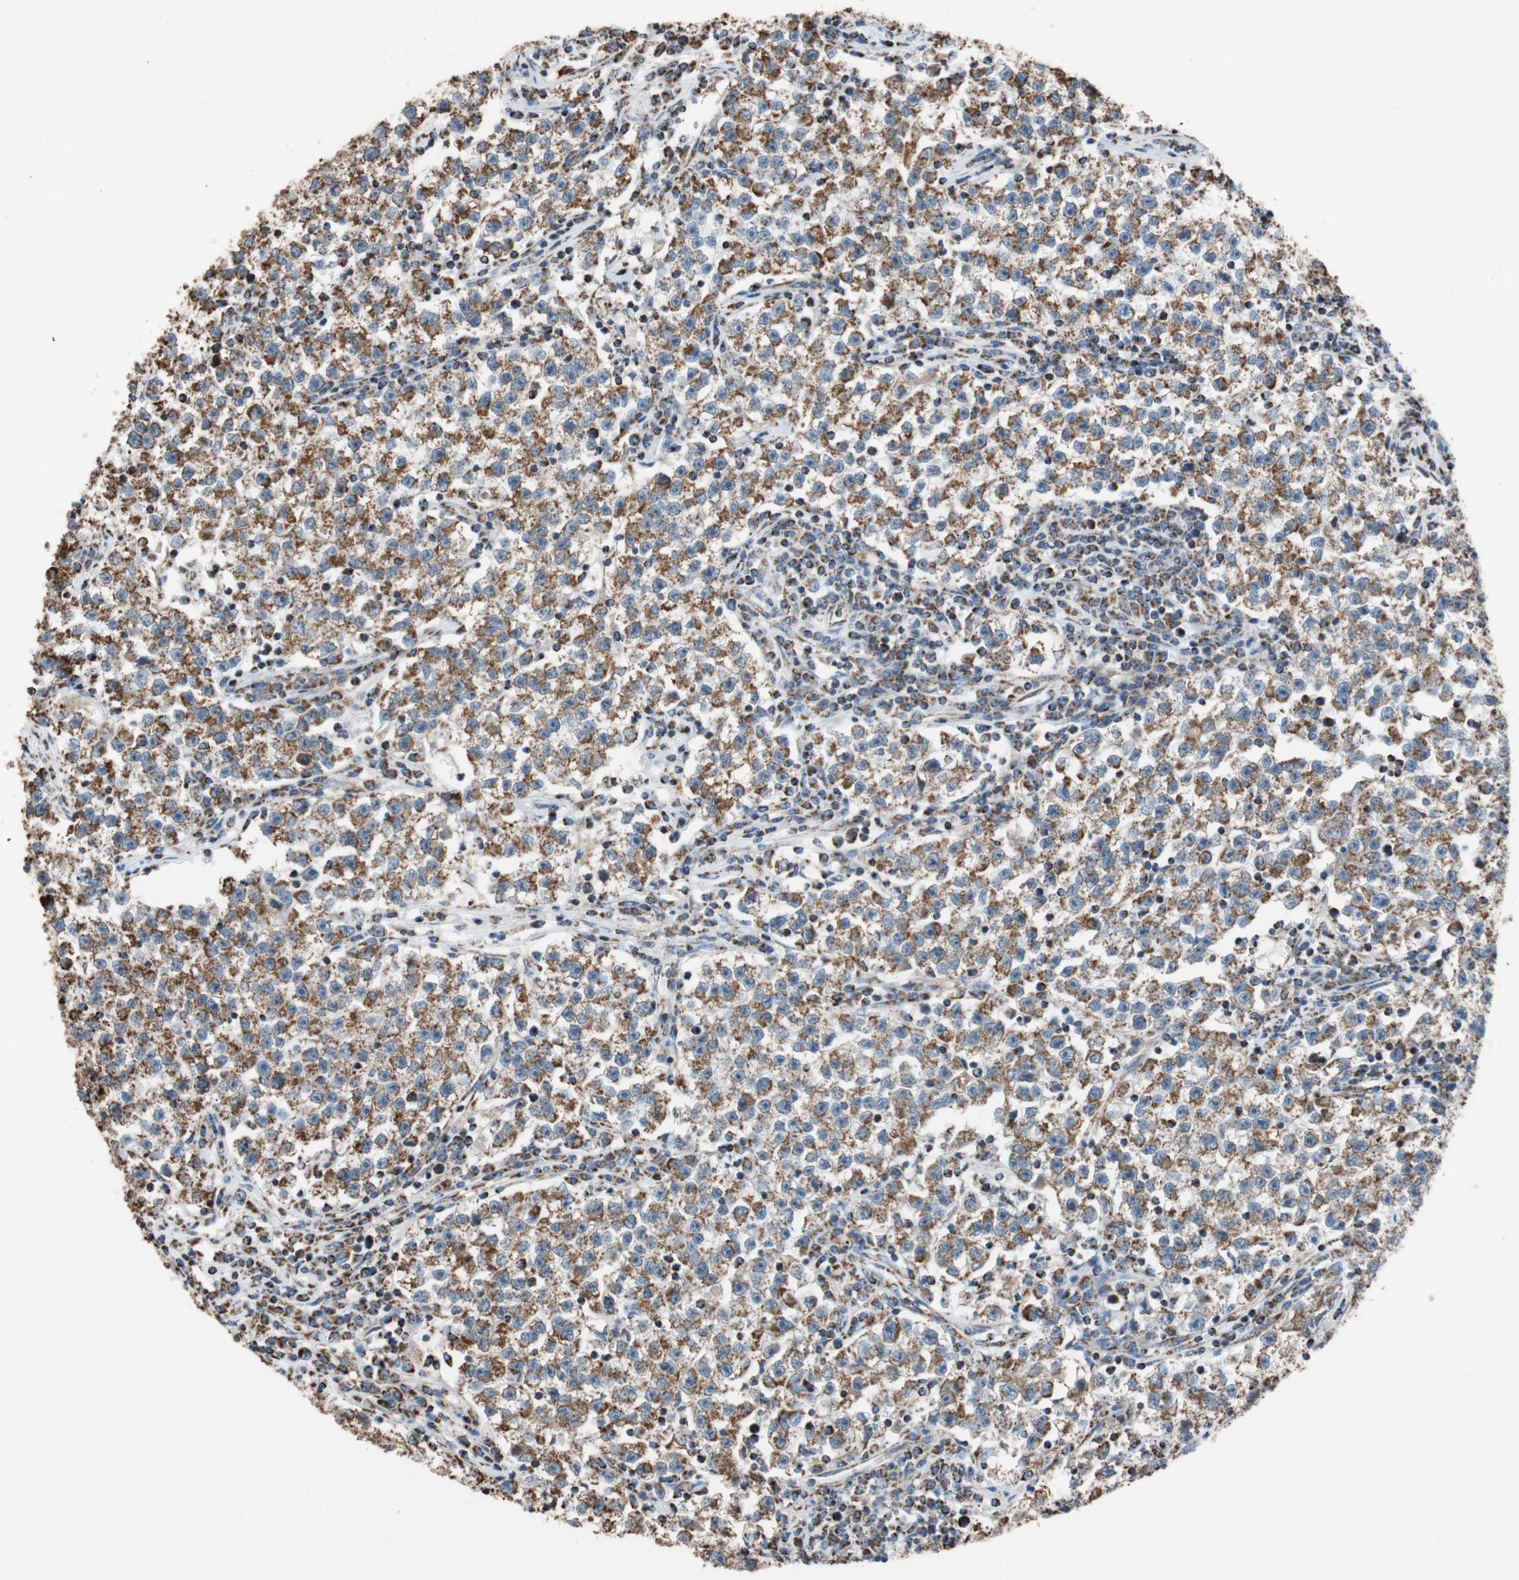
{"staining": {"intensity": "strong", "quantity": ">75%", "location": "cytoplasmic/membranous"}, "tissue": "testis cancer", "cell_type": "Tumor cells", "image_type": "cancer", "snomed": [{"axis": "morphology", "description": "Seminoma, NOS"}, {"axis": "topography", "description": "Testis"}], "caption": "Strong cytoplasmic/membranous expression is identified in approximately >75% of tumor cells in seminoma (testis). The staining was performed using DAB to visualize the protein expression in brown, while the nuclei were stained in blue with hematoxylin (Magnification: 20x).", "gene": "PCSK4", "patient": {"sex": "male", "age": 22}}